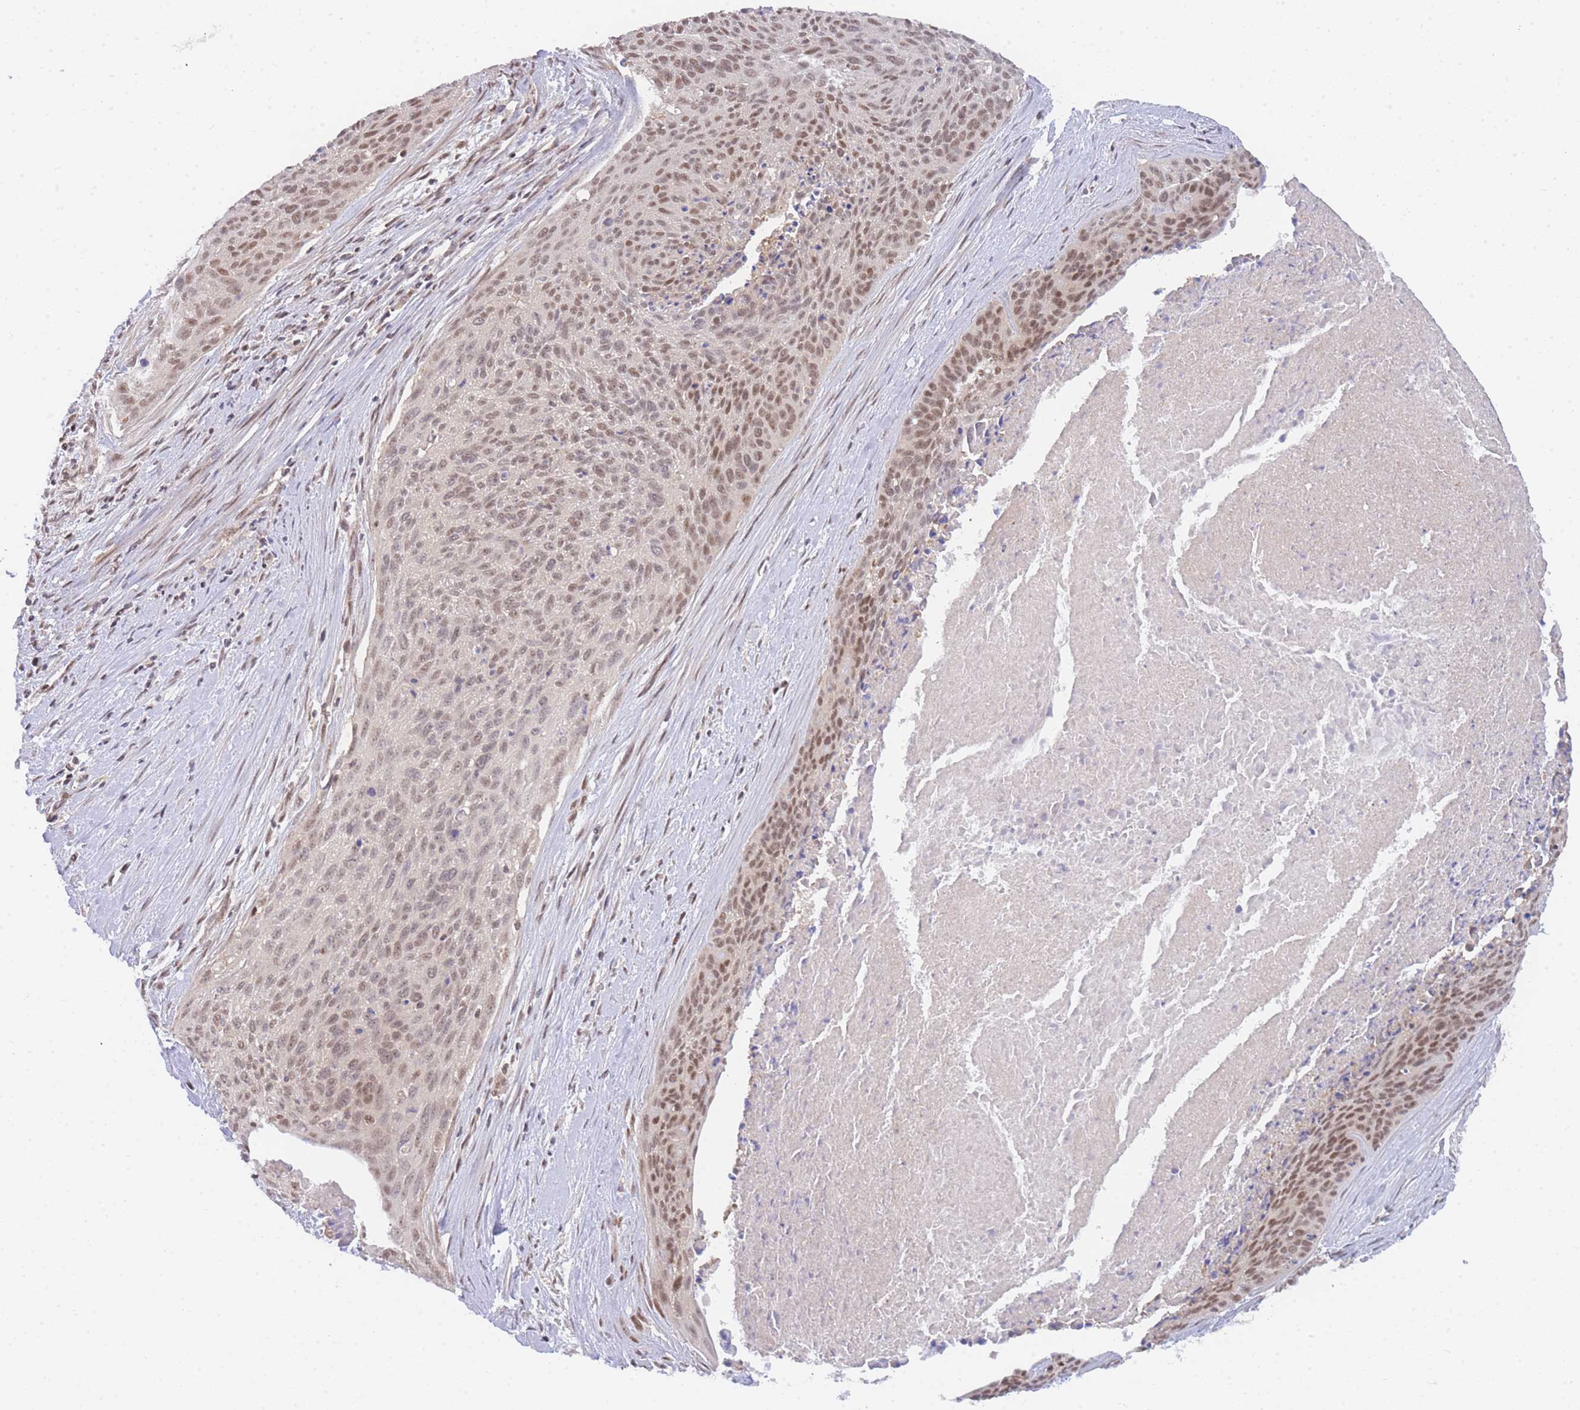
{"staining": {"intensity": "moderate", "quantity": ">75%", "location": "nuclear"}, "tissue": "cervical cancer", "cell_type": "Tumor cells", "image_type": "cancer", "snomed": [{"axis": "morphology", "description": "Squamous cell carcinoma, NOS"}, {"axis": "topography", "description": "Cervix"}], "caption": "About >75% of tumor cells in cervical cancer show moderate nuclear protein positivity as visualized by brown immunohistochemical staining.", "gene": "KIAA1191", "patient": {"sex": "female", "age": 55}}